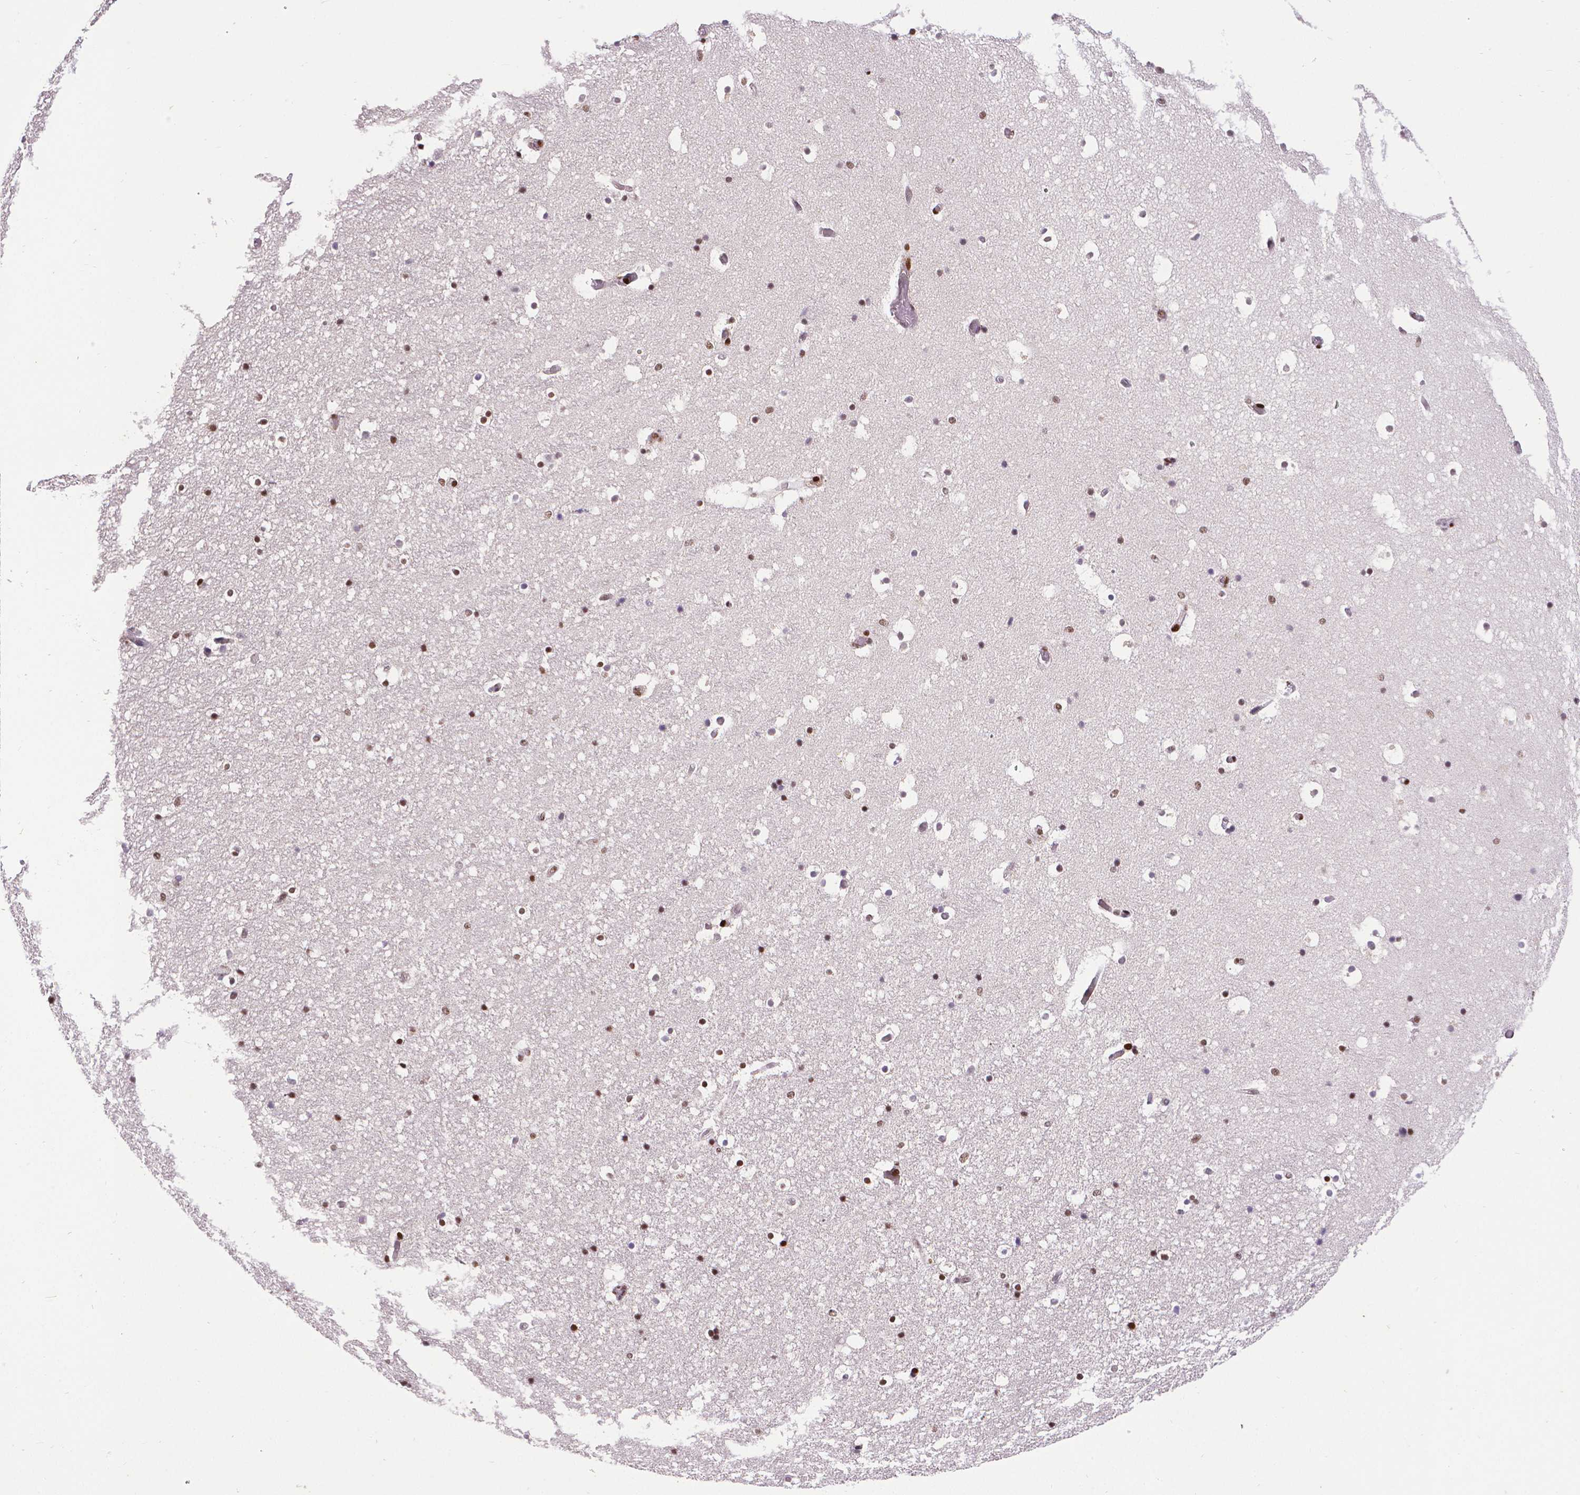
{"staining": {"intensity": "strong", "quantity": "<25%", "location": "nuclear"}, "tissue": "hippocampus", "cell_type": "Glial cells", "image_type": "normal", "snomed": [{"axis": "morphology", "description": "Normal tissue, NOS"}, {"axis": "topography", "description": "Hippocampus"}], "caption": "Protein staining demonstrates strong nuclear staining in approximately <25% of glial cells in normal hippocampus. The staining was performed using DAB (3,3'-diaminobenzidine), with brown indicating positive protein expression. Nuclei are stained blue with hematoxylin.", "gene": "CTCF", "patient": {"sex": "male", "age": 26}}